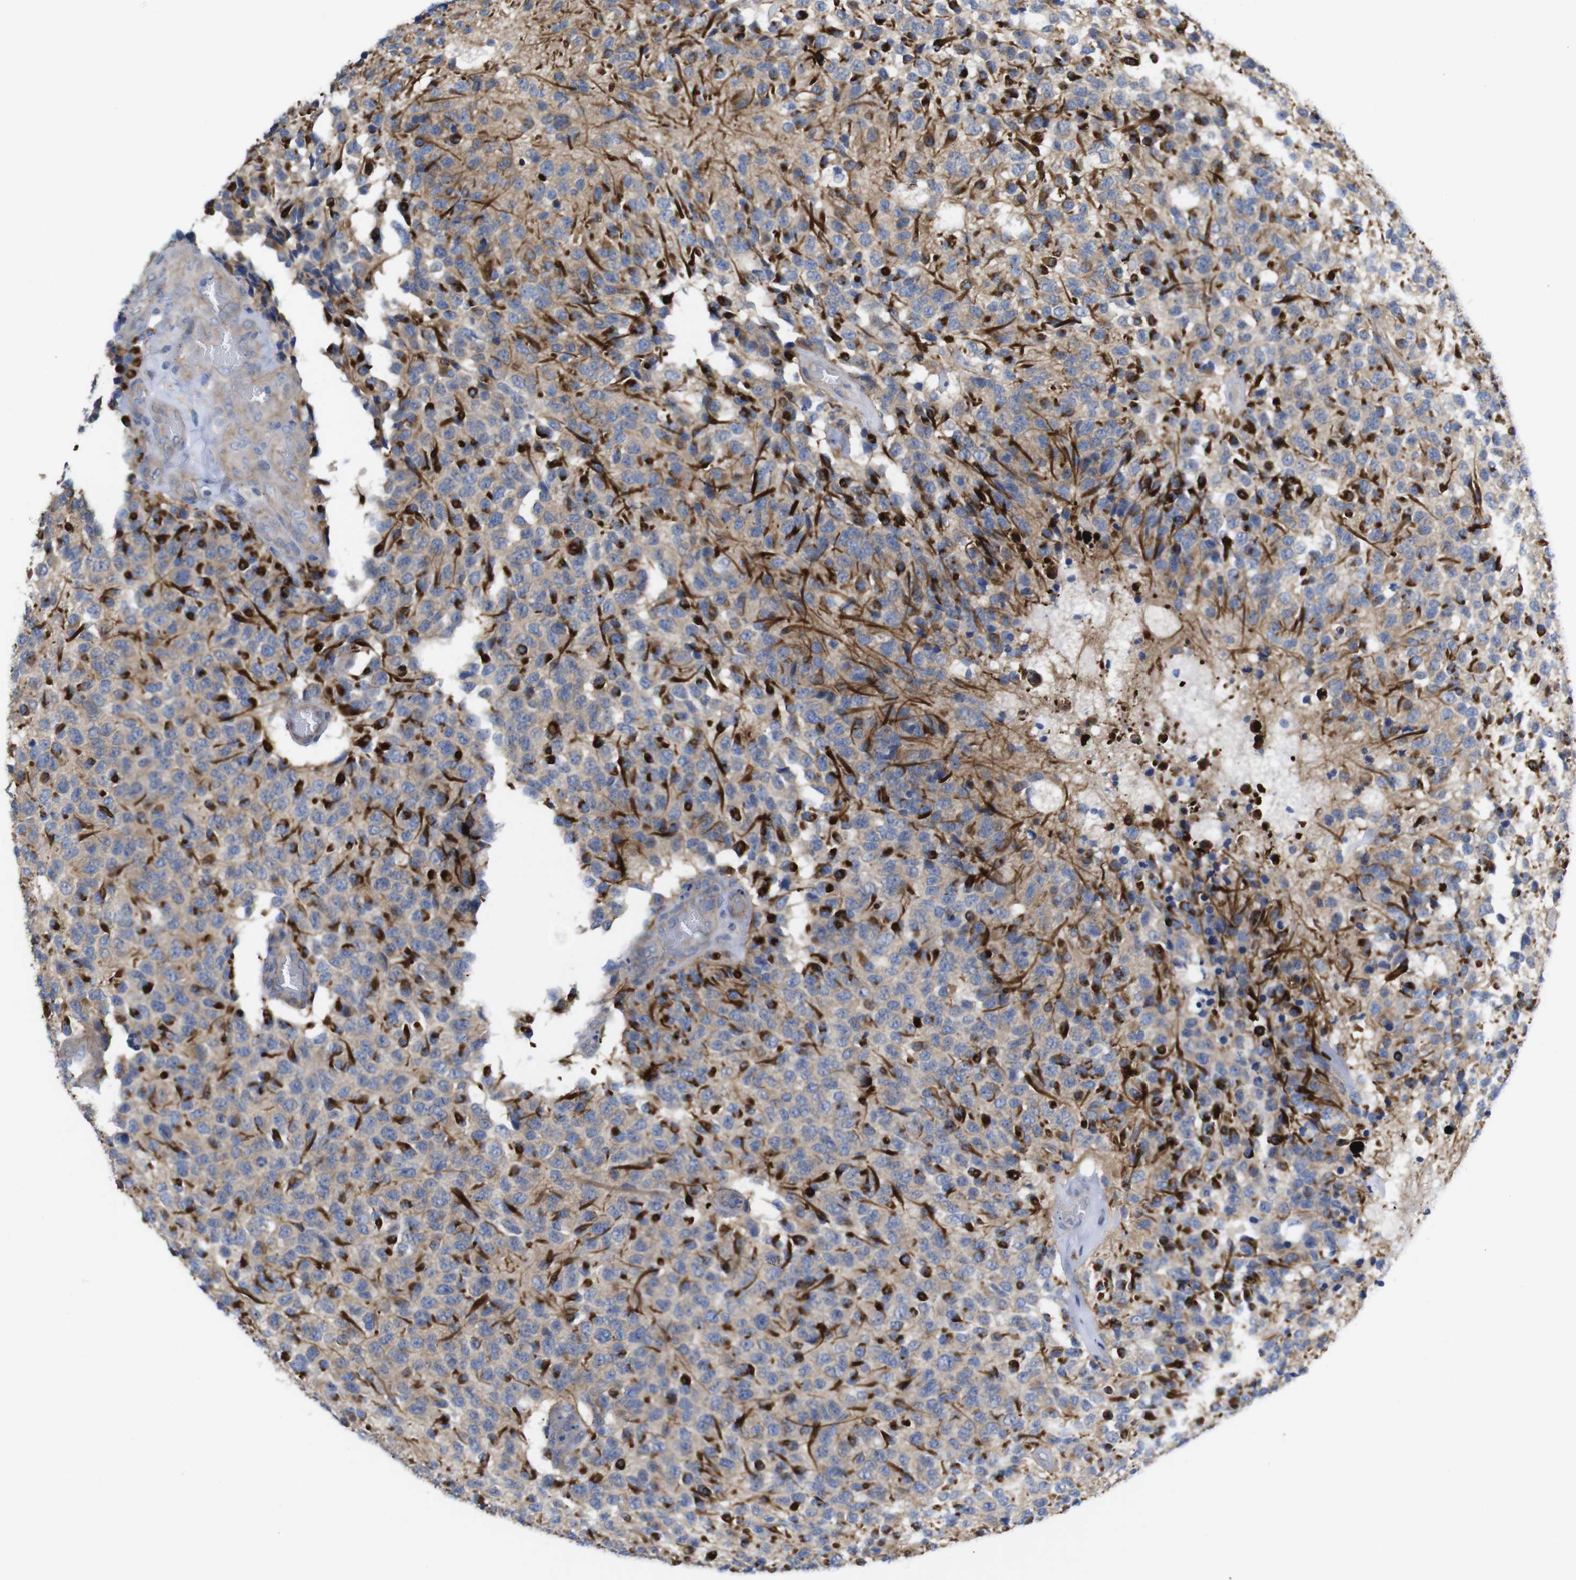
{"staining": {"intensity": "strong", "quantity": "25%-75%", "location": "cytoplasmic/membranous"}, "tissue": "glioma", "cell_type": "Tumor cells", "image_type": "cancer", "snomed": [{"axis": "morphology", "description": "Glioma, malignant, High grade"}, {"axis": "topography", "description": "pancreas cauda"}], "caption": "Immunohistochemical staining of malignant high-grade glioma shows strong cytoplasmic/membranous protein positivity in approximately 25%-75% of tumor cells.", "gene": "KIDINS220", "patient": {"sex": "male", "age": 60}}